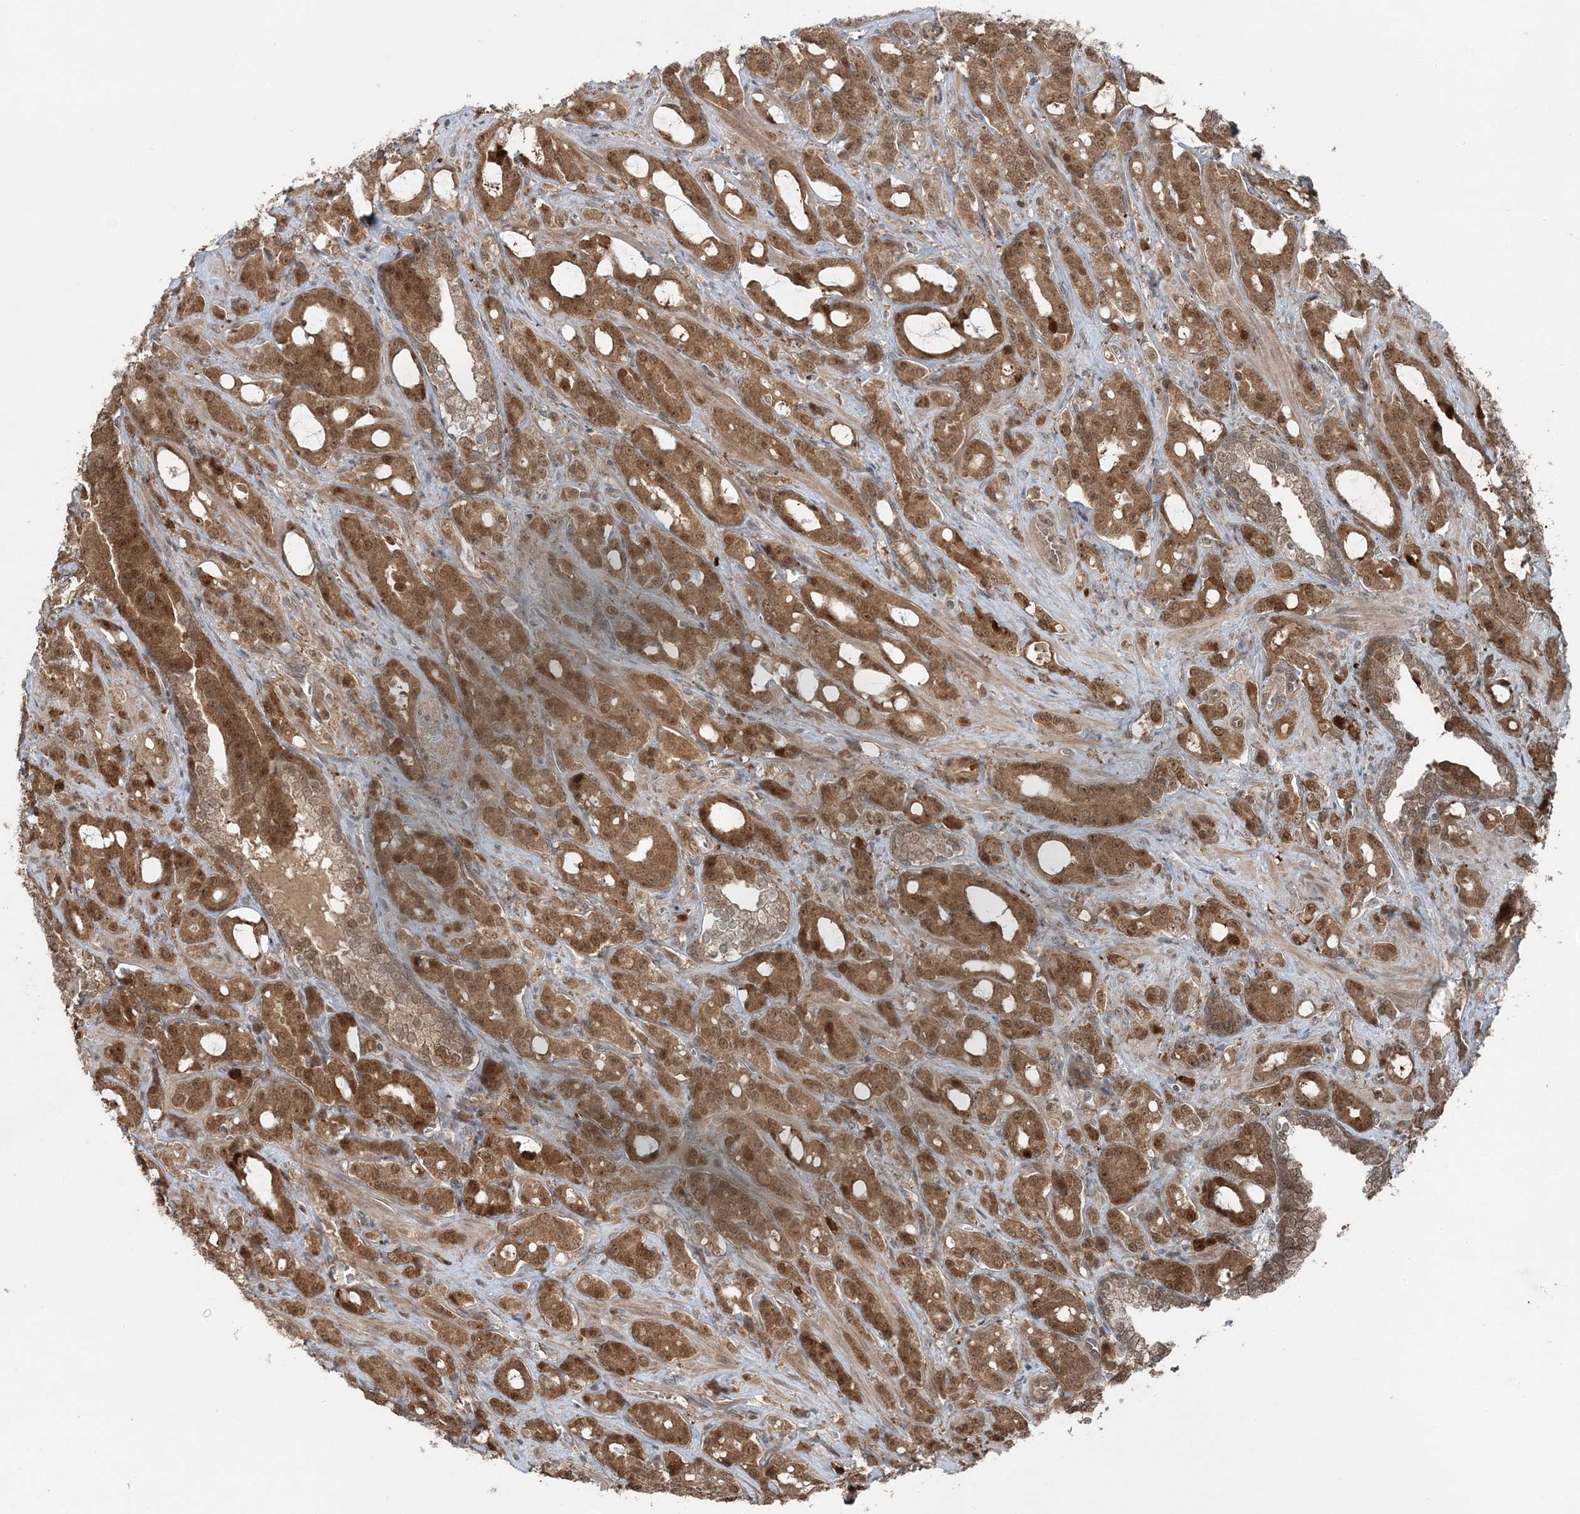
{"staining": {"intensity": "moderate", "quantity": ">75%", "location": "cytoplasmic/membranous,nuclear"}, "tissue": "prostate cancer", "cell_type": "Tumor cells", "image_type": "cancer", "snomed": [{"axis": "morphology", "description": "Adenocarcinoma, High grade"}, {"axis": "topography", "description": "Prostate"}], "caption": "Brown immunohistochemical staining in human high-grade adenocarcinoma (prostate) shows moderate cytoplasmic/membranous and nuclear expression in approximately >75% of tumor cells.", "gene": "FBXL17", "patient": {"sex": "male", "age": 72}}